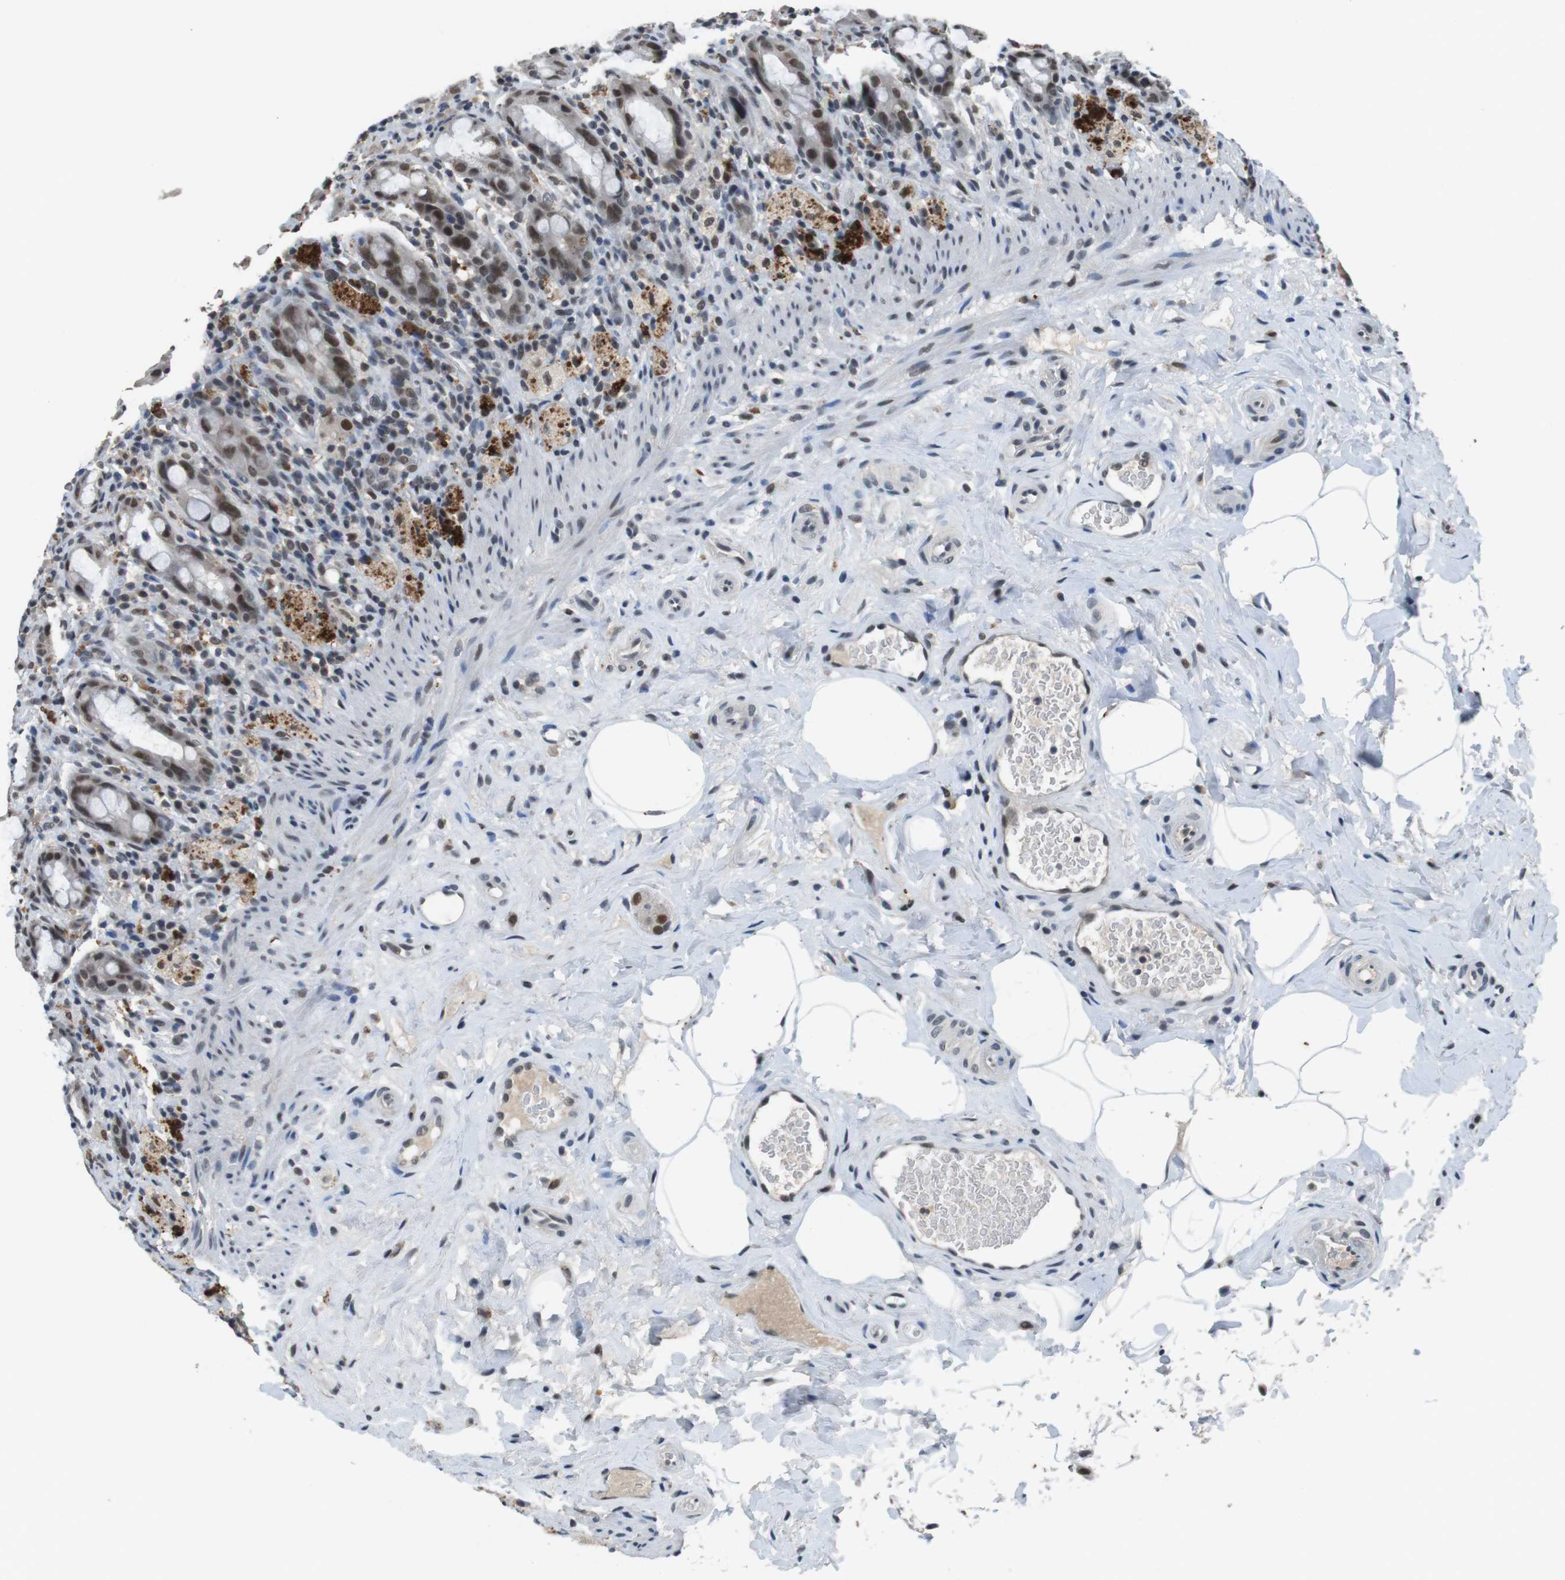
{"staining": {"intensity": "moderate", "quantity": ">75%", "location": "nuclear"}, "tissue": "rectum", "cell_type": "Glandular cells", "image_type": "normal", "snomed": [{"axis": "morphology", "description": "Normal tissue, NOS"}, {"axis": "topography", "description": "Rectum"}], "caption": "Protein positivity by immunohistochemistry demonstrates moderate nuclear staining in approximately >75% of glandular cells in benign rectum.", "gene": "USP7", "patient": {"sex": "male", "age": 44}}